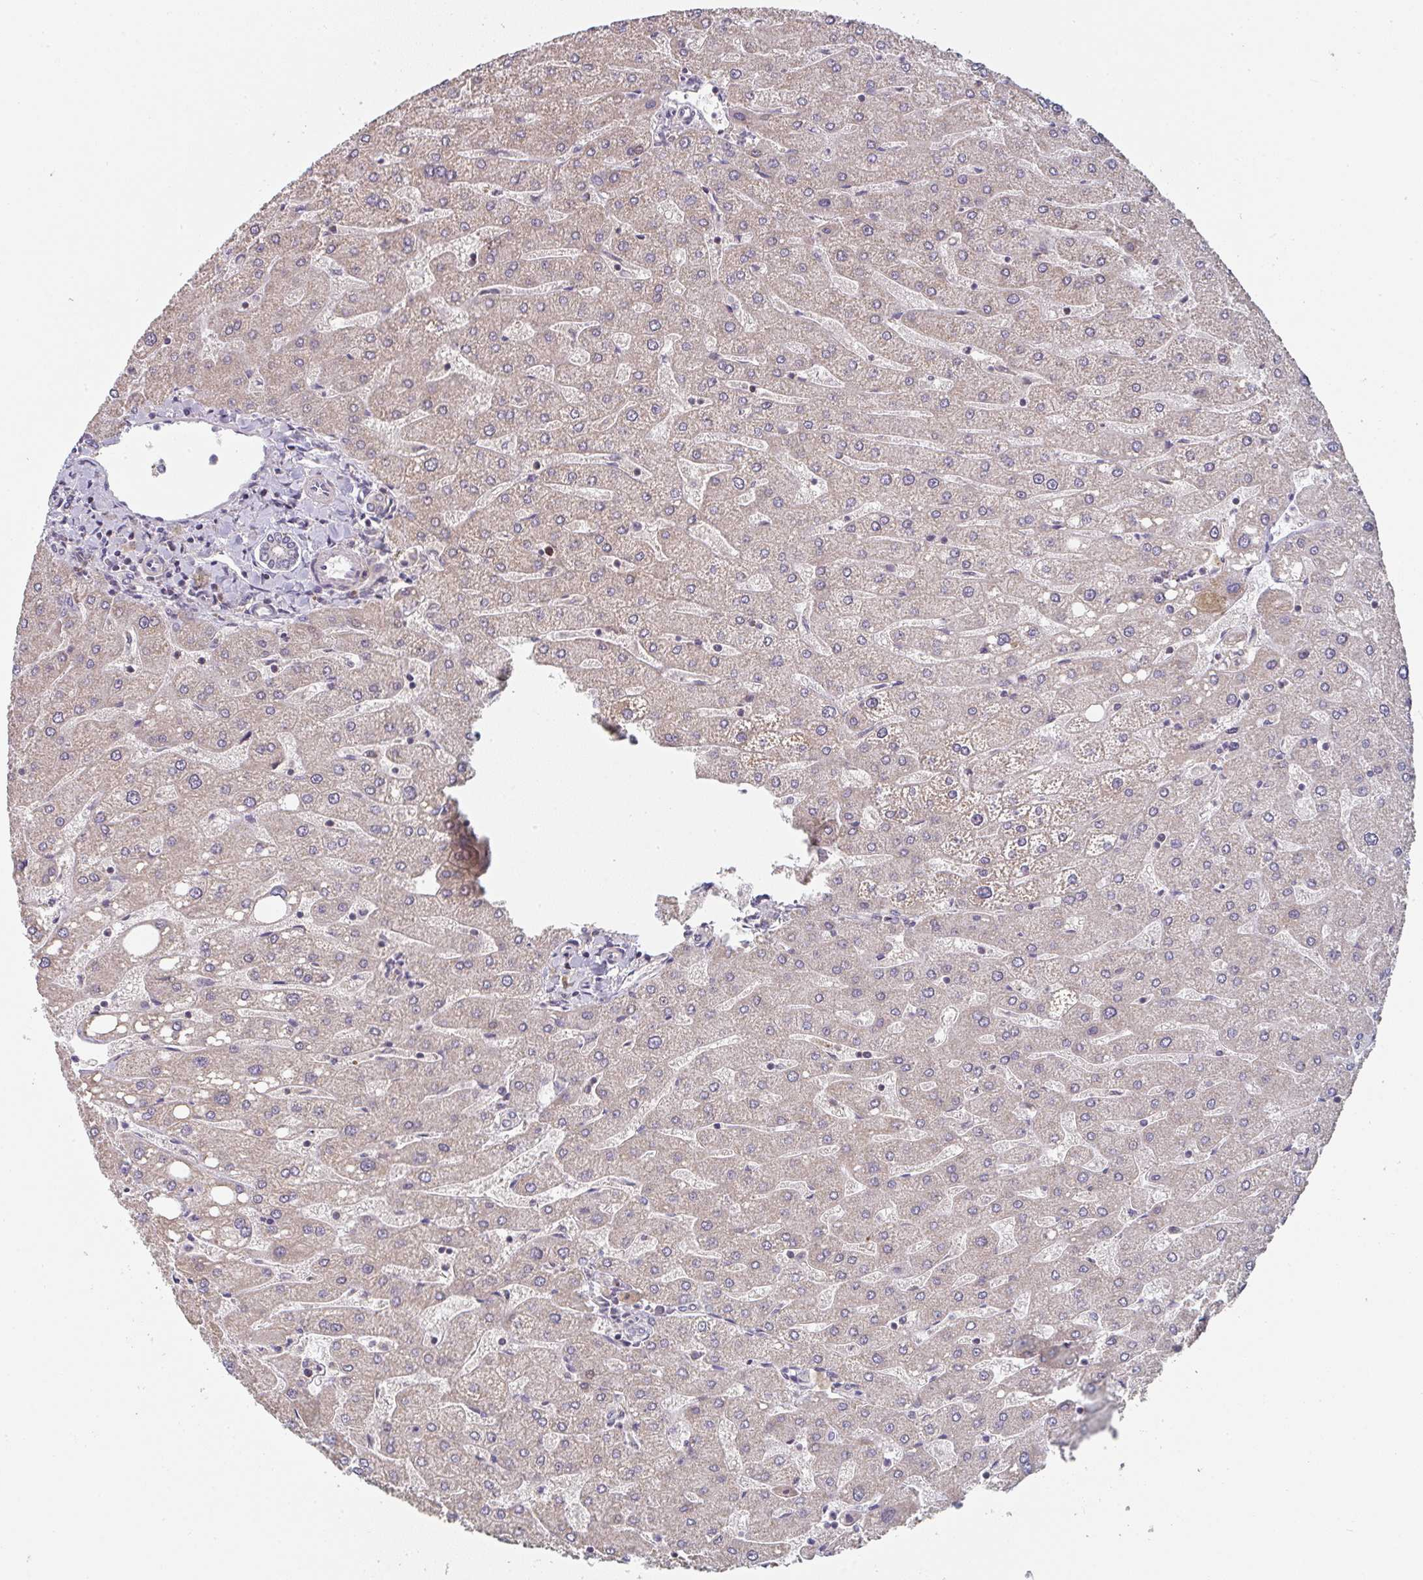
{"staining": {"intensity": "negative", "quantity": "none", "location": "none"}, "tissue": "liver", "cell_type": "Cholangiocytes", "image_type": "normal", "snomed": [{"axis": "morphology", "description": "Normal tissue, NOS"}, {"axis": "topography", "description": "Liver"}], "caption": "Photomicrograph shows no protein positivity in cholangiocytes of unremarkable liver.", "gene": "RANGRF", "patient": {"sex": "male", "age": 67}}